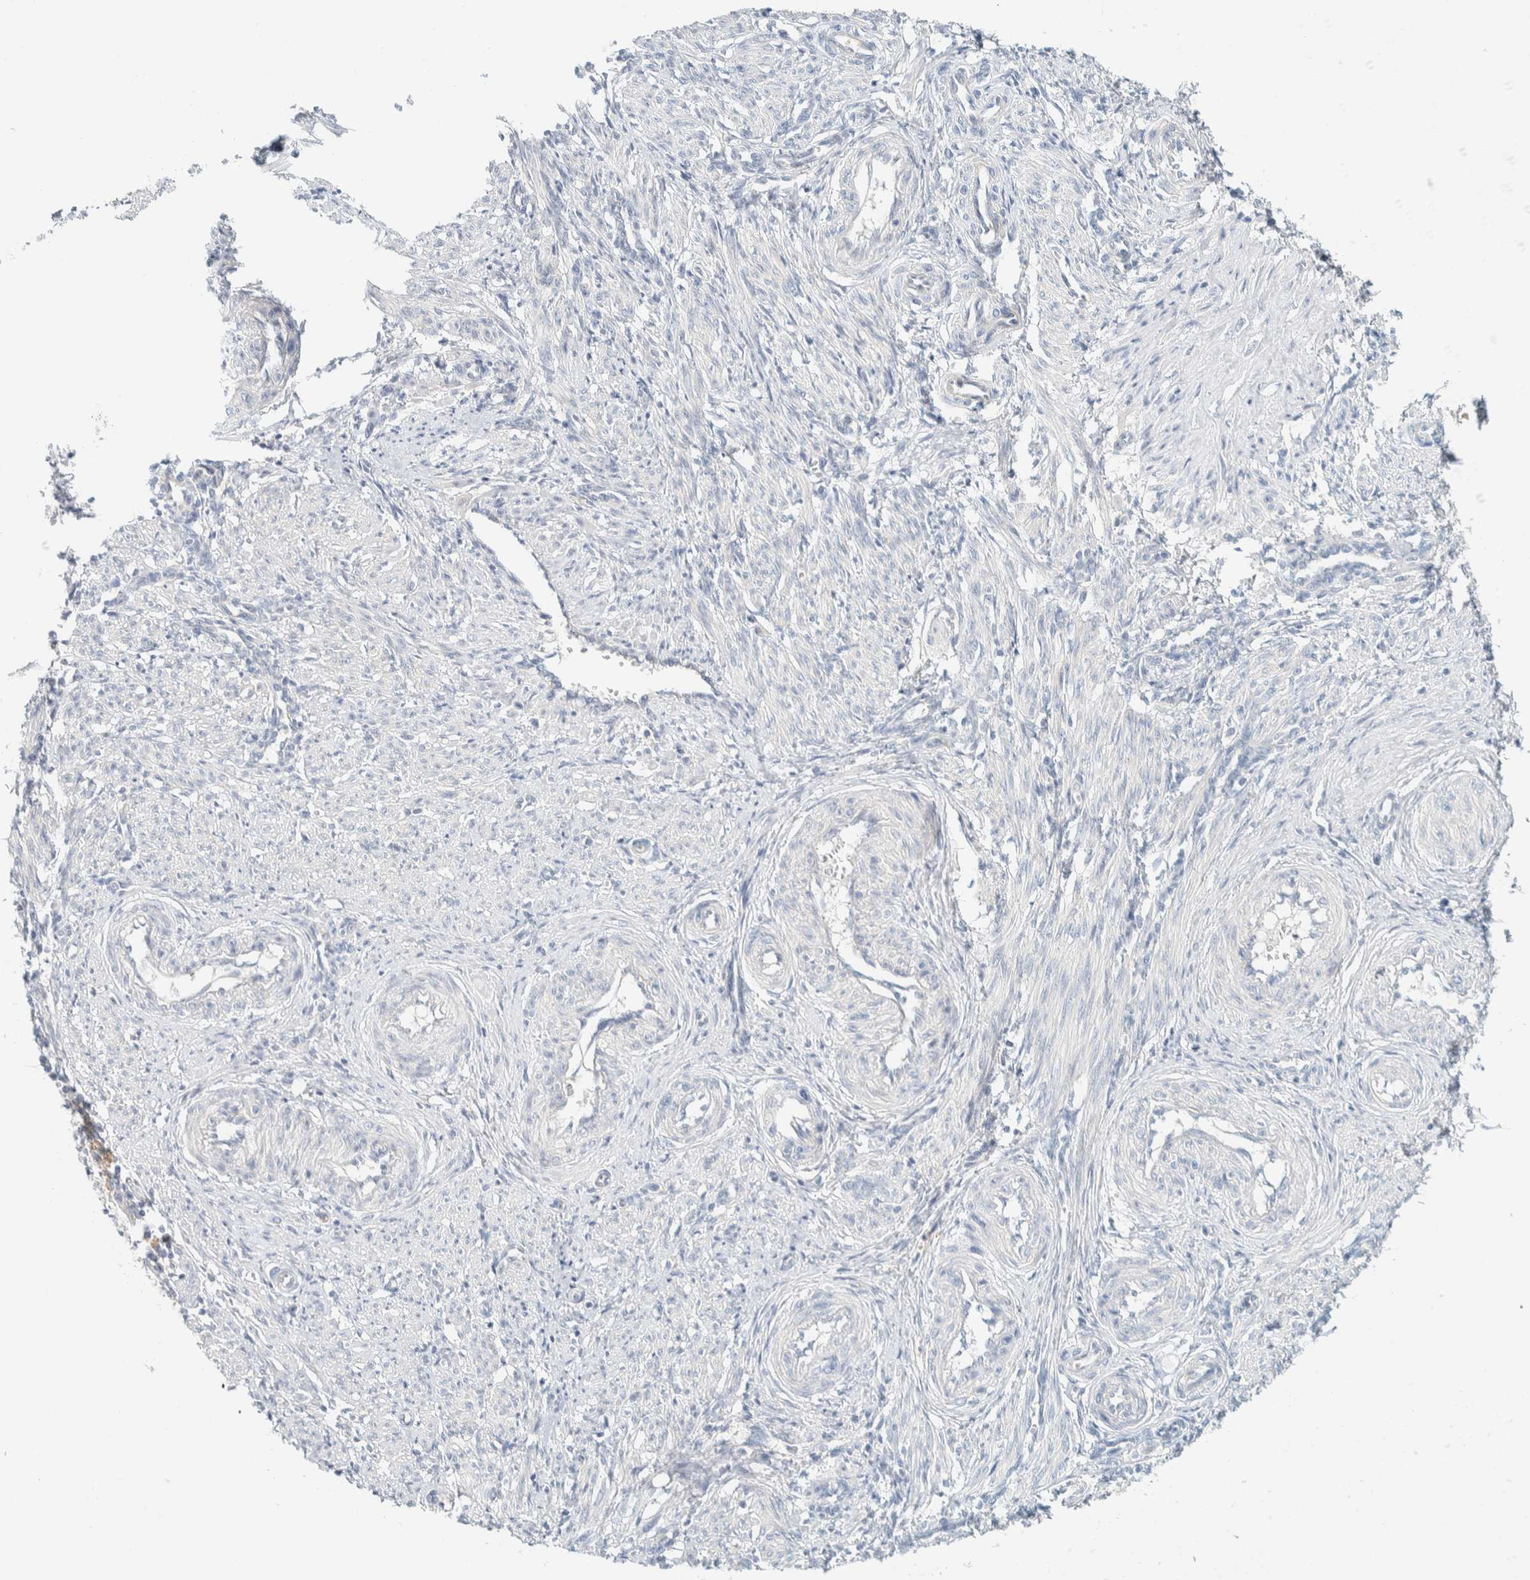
{"staining": {"intensity": "negative", "quantity": "none", "location": "none"}, "tissue": "smooth muscle", "cell_type": "Smooth muscle cells", "image_type": "normal", "snomed": [{"axis": "morphology", "description": "Normal tissue, NOS"}, {"axis": "topography", "description": "Endometrium"}], "caption": "Smooth muscle cells are negative for protein expression in unremarkable human smooth muscle. (Brightfield microscopy of DAB (3,3'-diaminobenzidine) immunohistochemistry at high magnification).", "gene": "NDE1", "patient": {"sex": "female", "age": 33}}